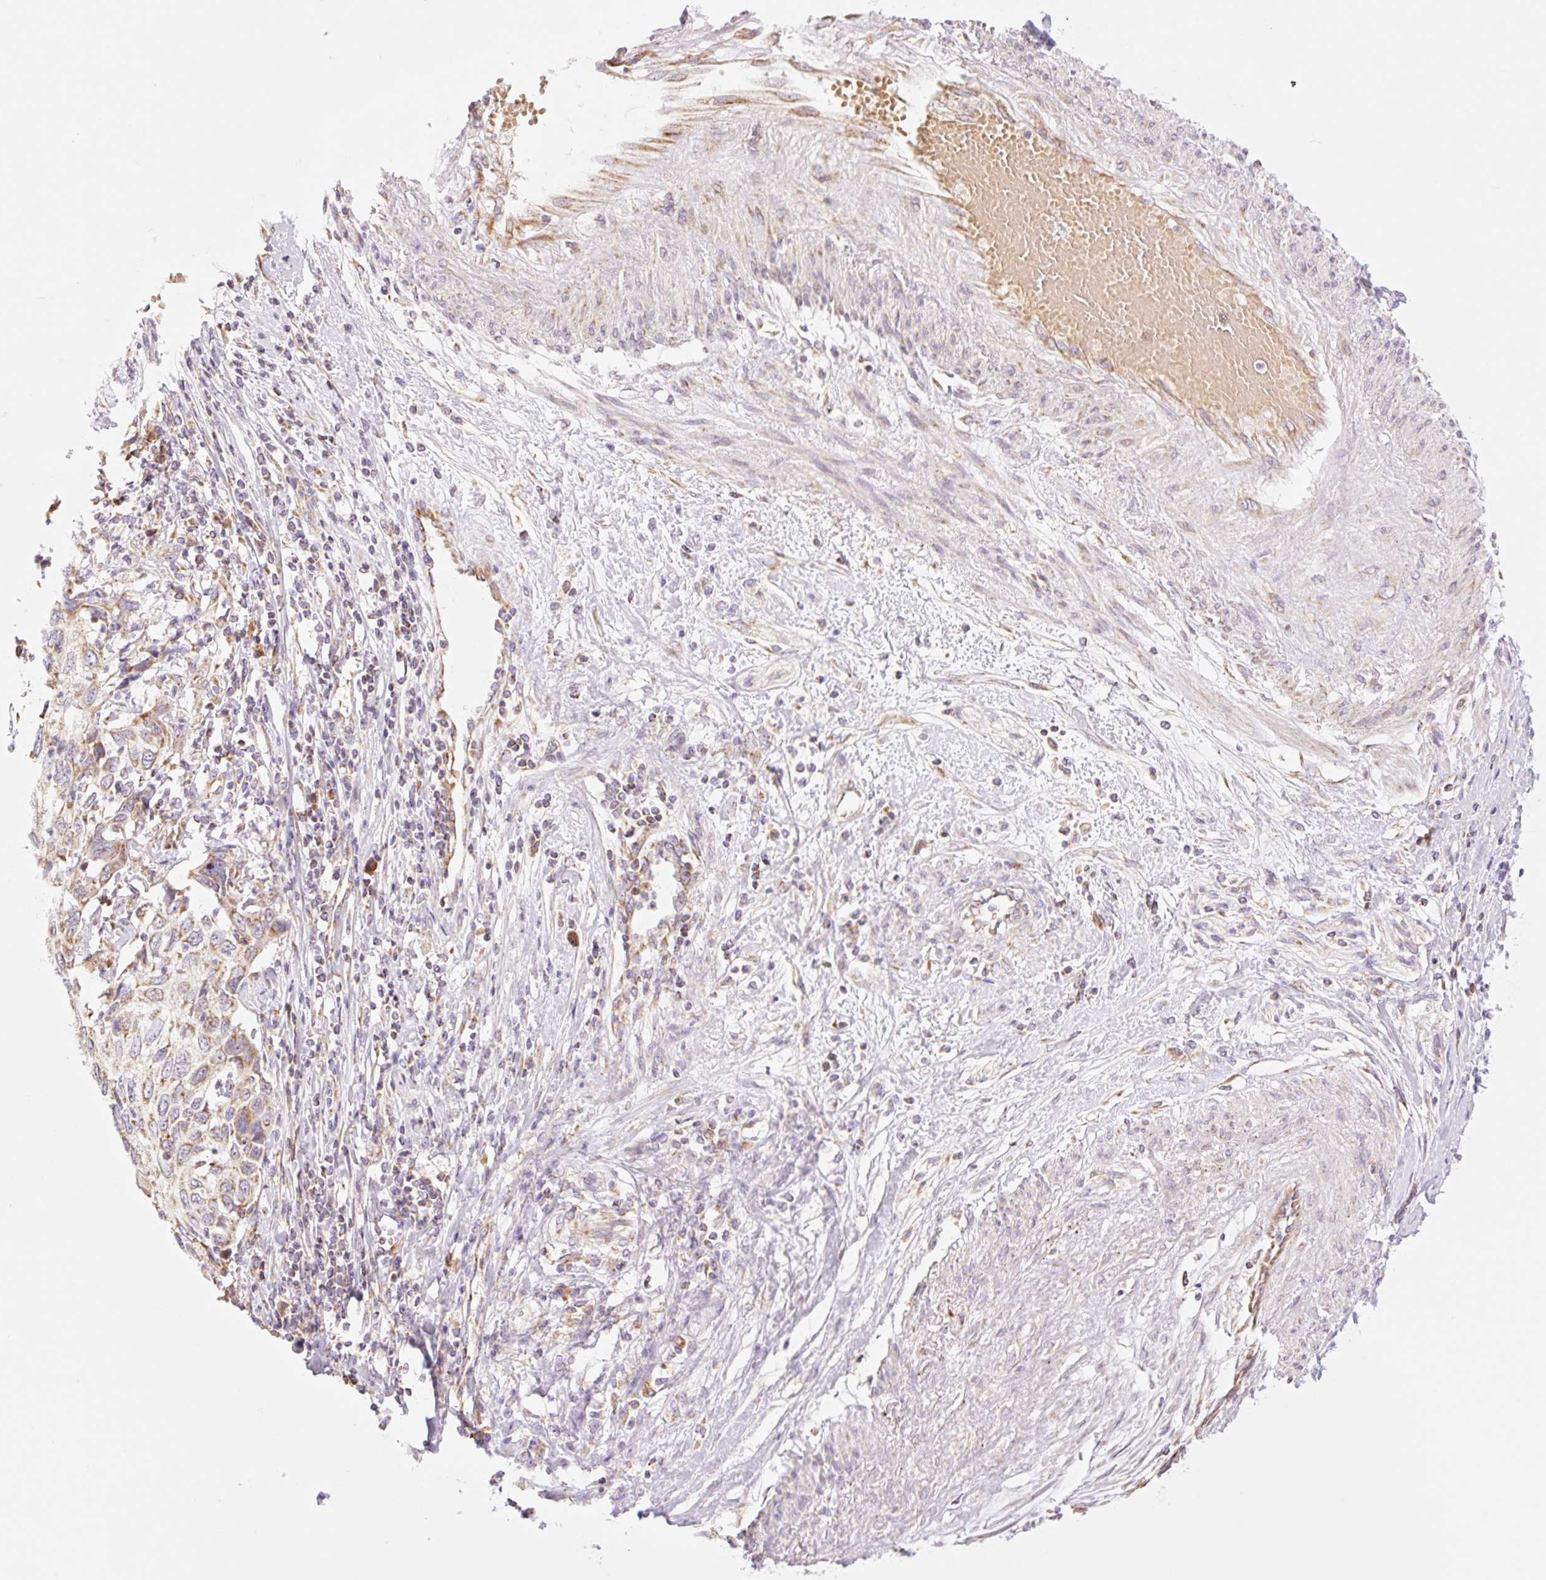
{"staining": {"intensity": "weak", "quantity": "25%-75%", "location": "cytoplasmic/membranous"}, "tissue": "cervical cancer", "cell_type": "Tumor cells", "image_type": "cancer", "snomed": [{"axis": "morphology", "description": "Squamous cell carcinoma, NOS"}, {"axis": "topography", "description": "Cervix"}], "caption": "An immunohistochemistry (IHC) histopathology image of neoplastic tissue is shown. Protein staining in brown shows weak cytoplasmic/membranous positivity in squamous cell carcinoma (cervical) within tumor cells.", "gene": "GOSR2", "patient": {"sex": "female", "age": 70}}